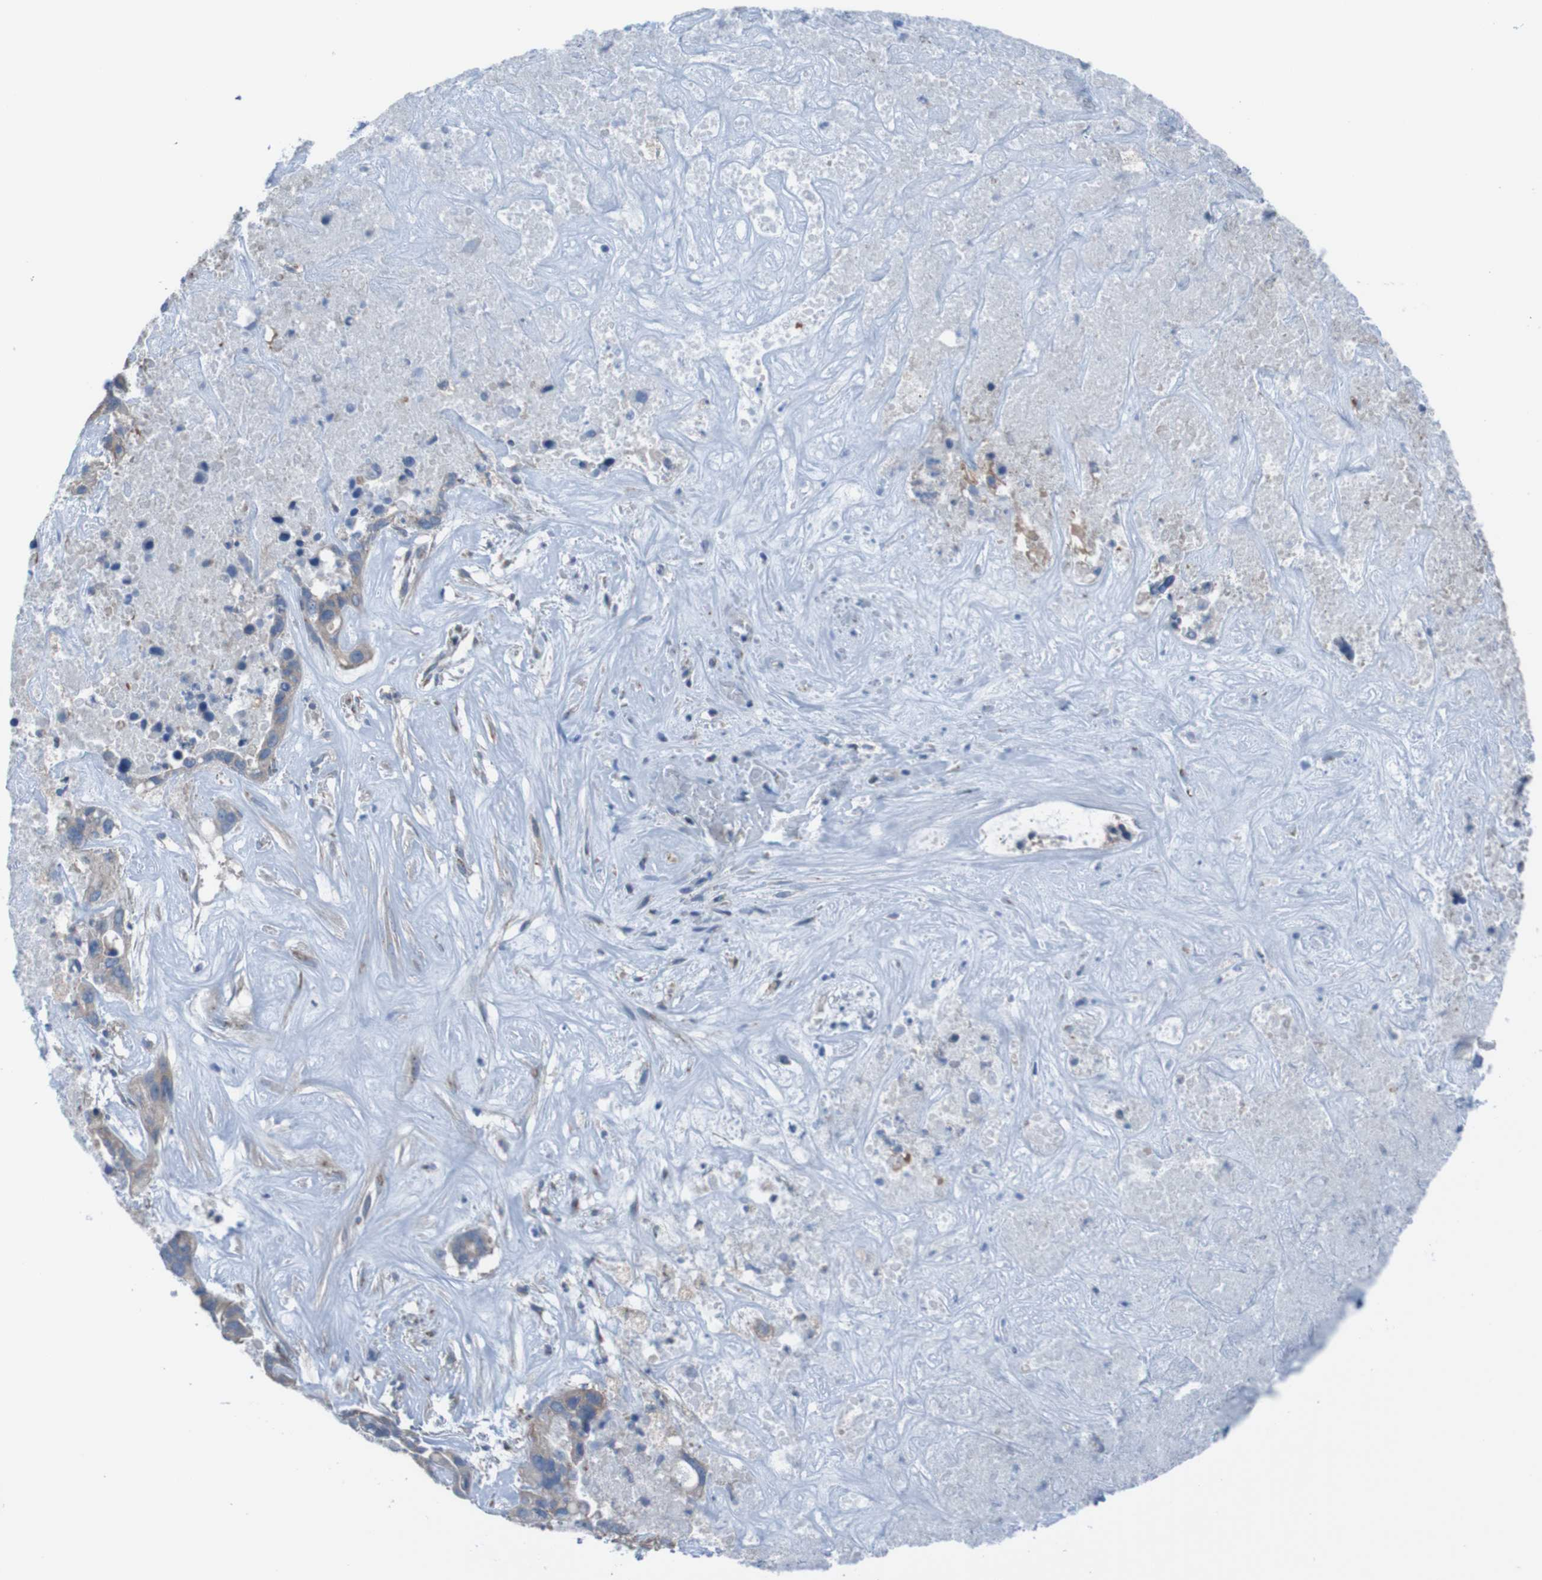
{"staining": {"intensity": "moderate", "quantity": ">75%", "location": "cytoplasmic/membranous"}, "tissue": "liver cancer", "cell_type": "Tumor cells", "image_type": "cancer", "snomed": [{"axis": "morphology", "description": "Cholangiocarcinoma"}, {"axis": "topography", "description": "Liver"}], "caption": "Protein staining displays moderate cytoplasmic/membranous staining in approximately >75% of tumor cells in liver cancer. (Stains: DAB (3,3'-diaminobenzidine) in brown, nuclei in blue, Microscopy: brightfield microscopy at high magnification).", "gene": "MINAR1", "patient": {"sex": "female", "age": 65}}